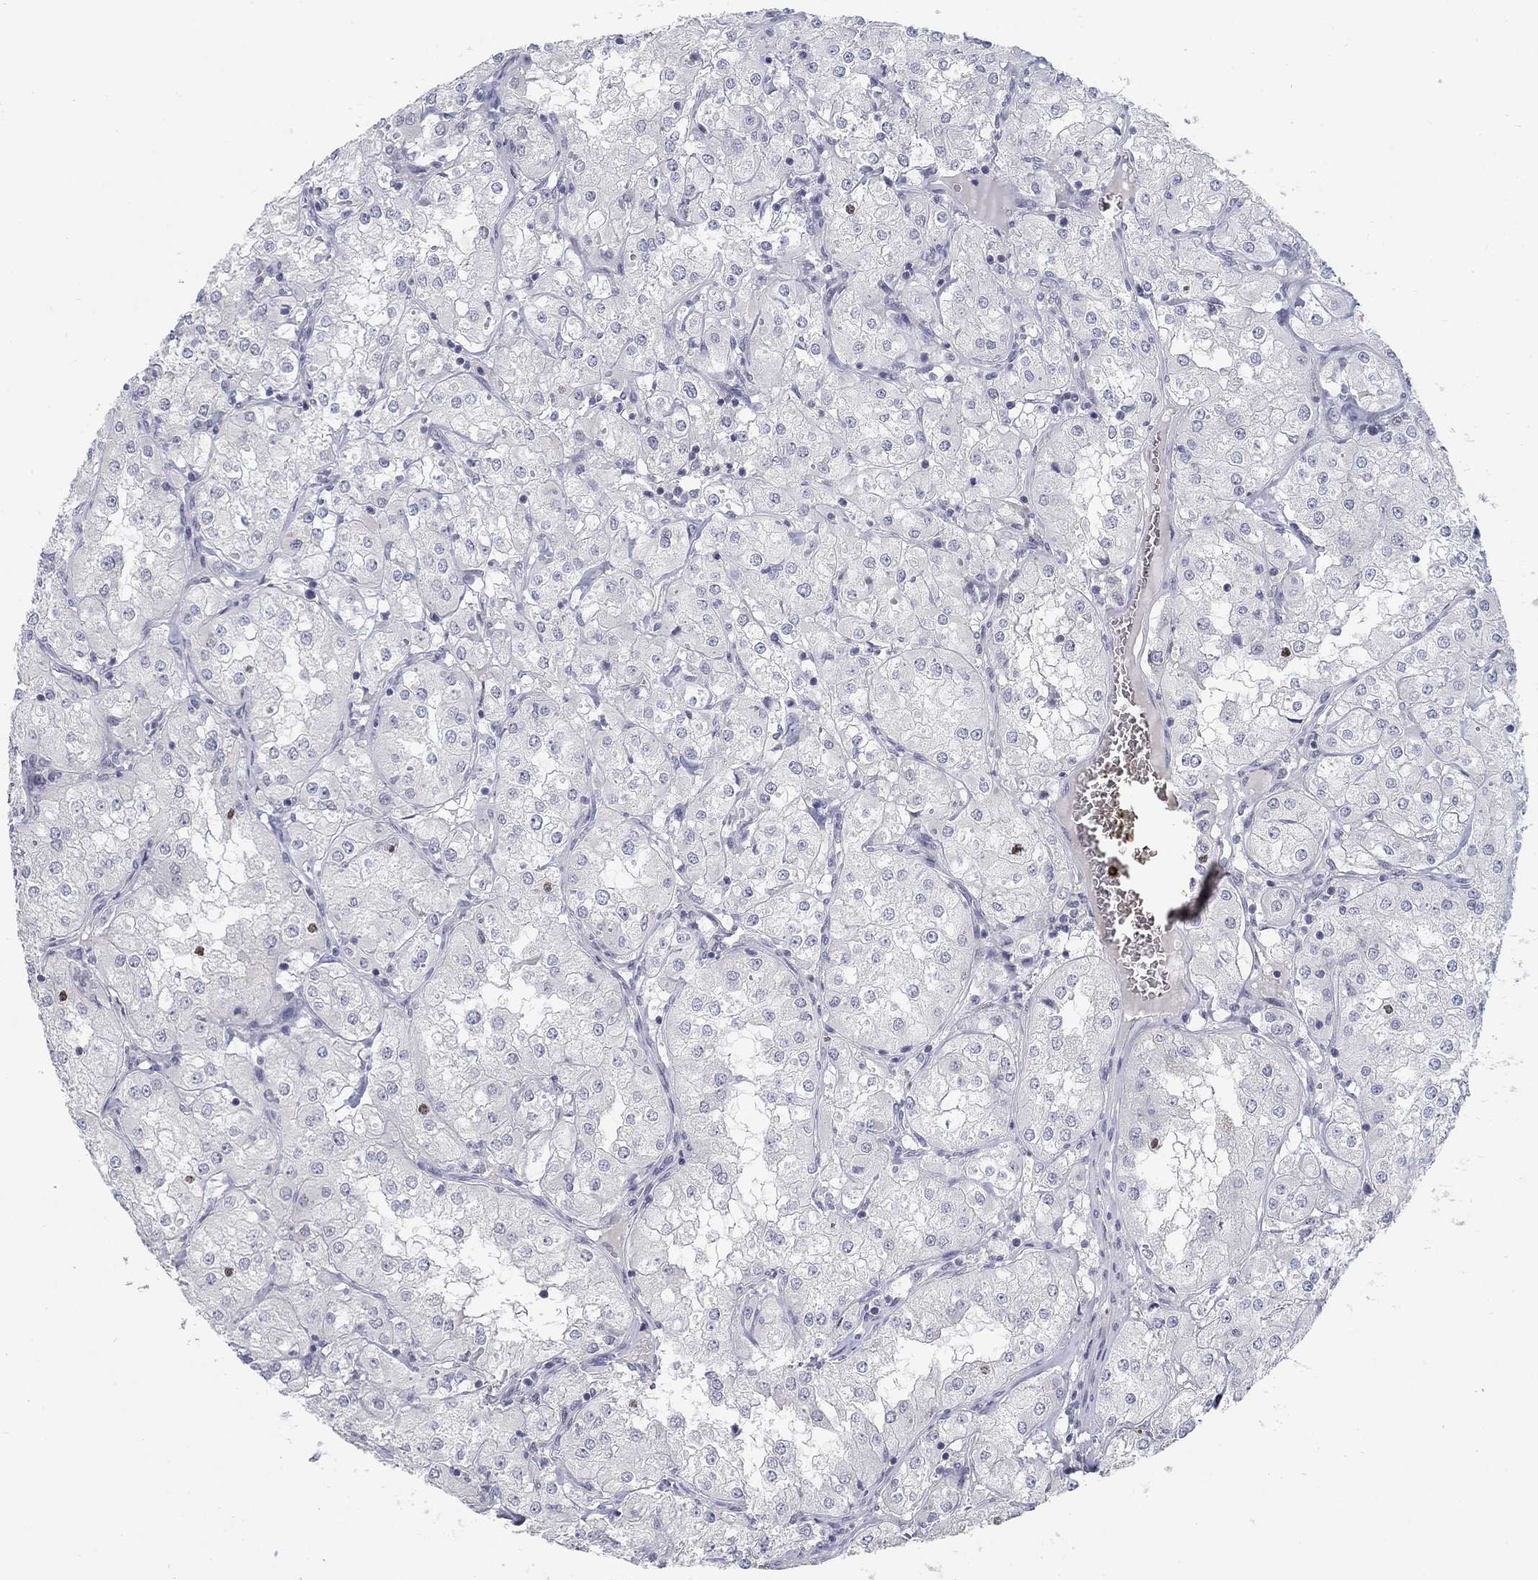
{"staining": {"intensity": "negative", "quantity": "none", "location": "none"}, "tissue": "renal cancer", "cell_type": "Tumor cells", "image_type": "cancer", "snomed": [{"axis": "morphology", "description": "Adenocarcinoma, NOS"}, {"axis": "topography", "description": "Kidney"}], "caption": "Tumor cells show no significant staining in adenocarcinoma (renal). Nuclei are stained in blue.", "gene": "ATP1A3", "patient": {"sex": "male", "age": 77}}